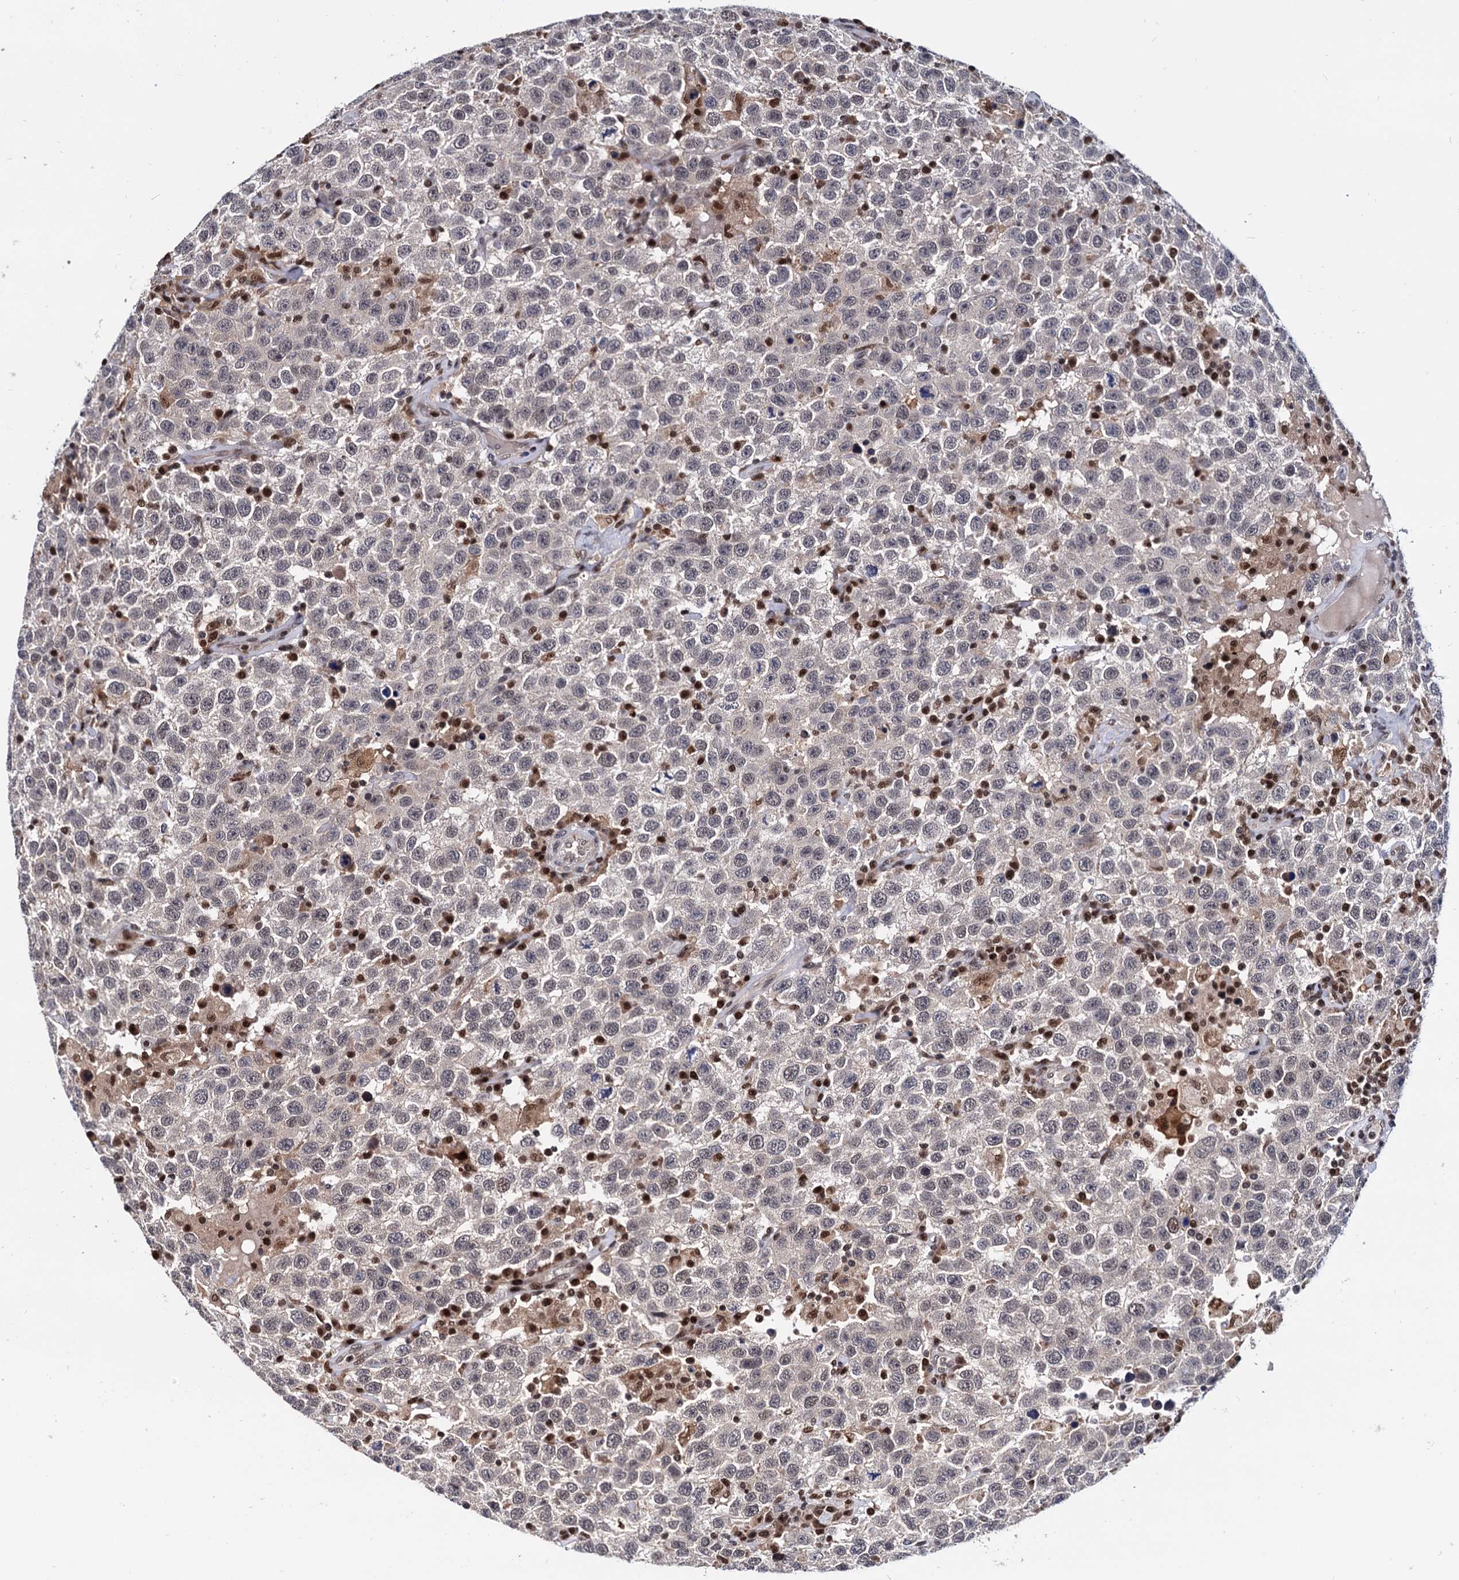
{"staining": {"intensity": "negative", "quantity": "none", "location": "none"}, "tissue": "testis cancer", "cell_type": "Tumor cells", "image_type": "cancer", "snomed": [{"axis": "morphology", "description": "Seminoma, NOS"}, {"axis": "topography", "description": "Testis"}], "caption": "Seminoma (testis) stained for a protein using IHC demonstrates no staining tumor cells.", "gene": "RNASEH2B", "patient": {"sex": "male", "age": 41}}